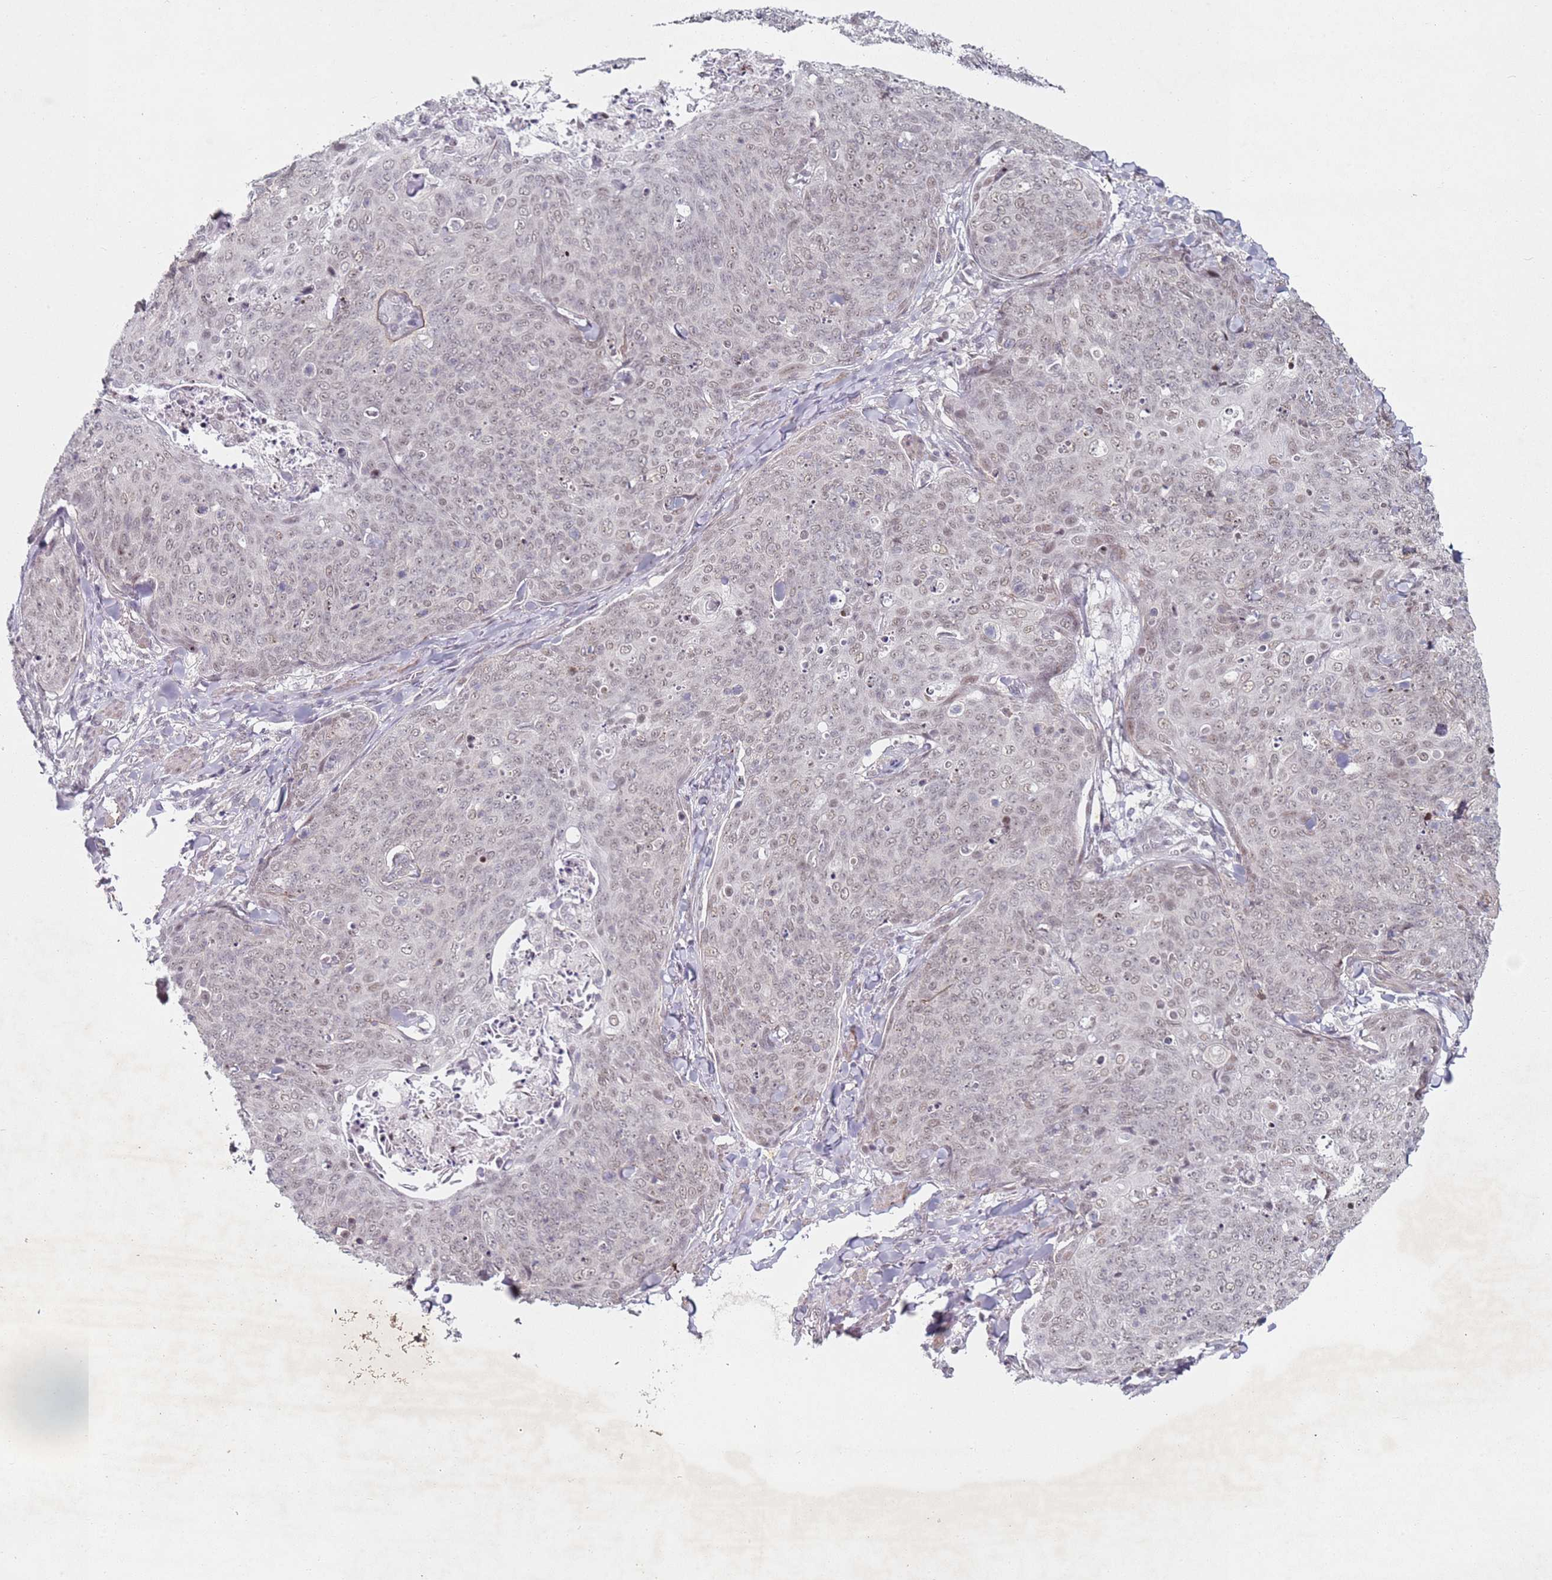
{"staining": {"intensity": "weak", "quantity": ">75%", "location": "nuclear"}, "tissue": "skin cancer", "cell_type": "Tumor cells", "image_type": "cancer", "snomed": [{"axis": "morphology", "description": "Squamous cell carcinoma, NOS"}, {"axis": "topography", "description": "Skin"}, {"axis": "topography", "description": "Vulva"}], "caption": "High-magnification brightfield microscopy of skin squamous cell carcinoma stained with DAB (3,3'-diaminobenzidine) (brown) and counterstained with hematoxylin (blue). tumor cells exhibit weak nuclear expression is present in approximately>75% of cells.", "gene": "ATF6B", "patient": {"sex": "female", "age": 85}}